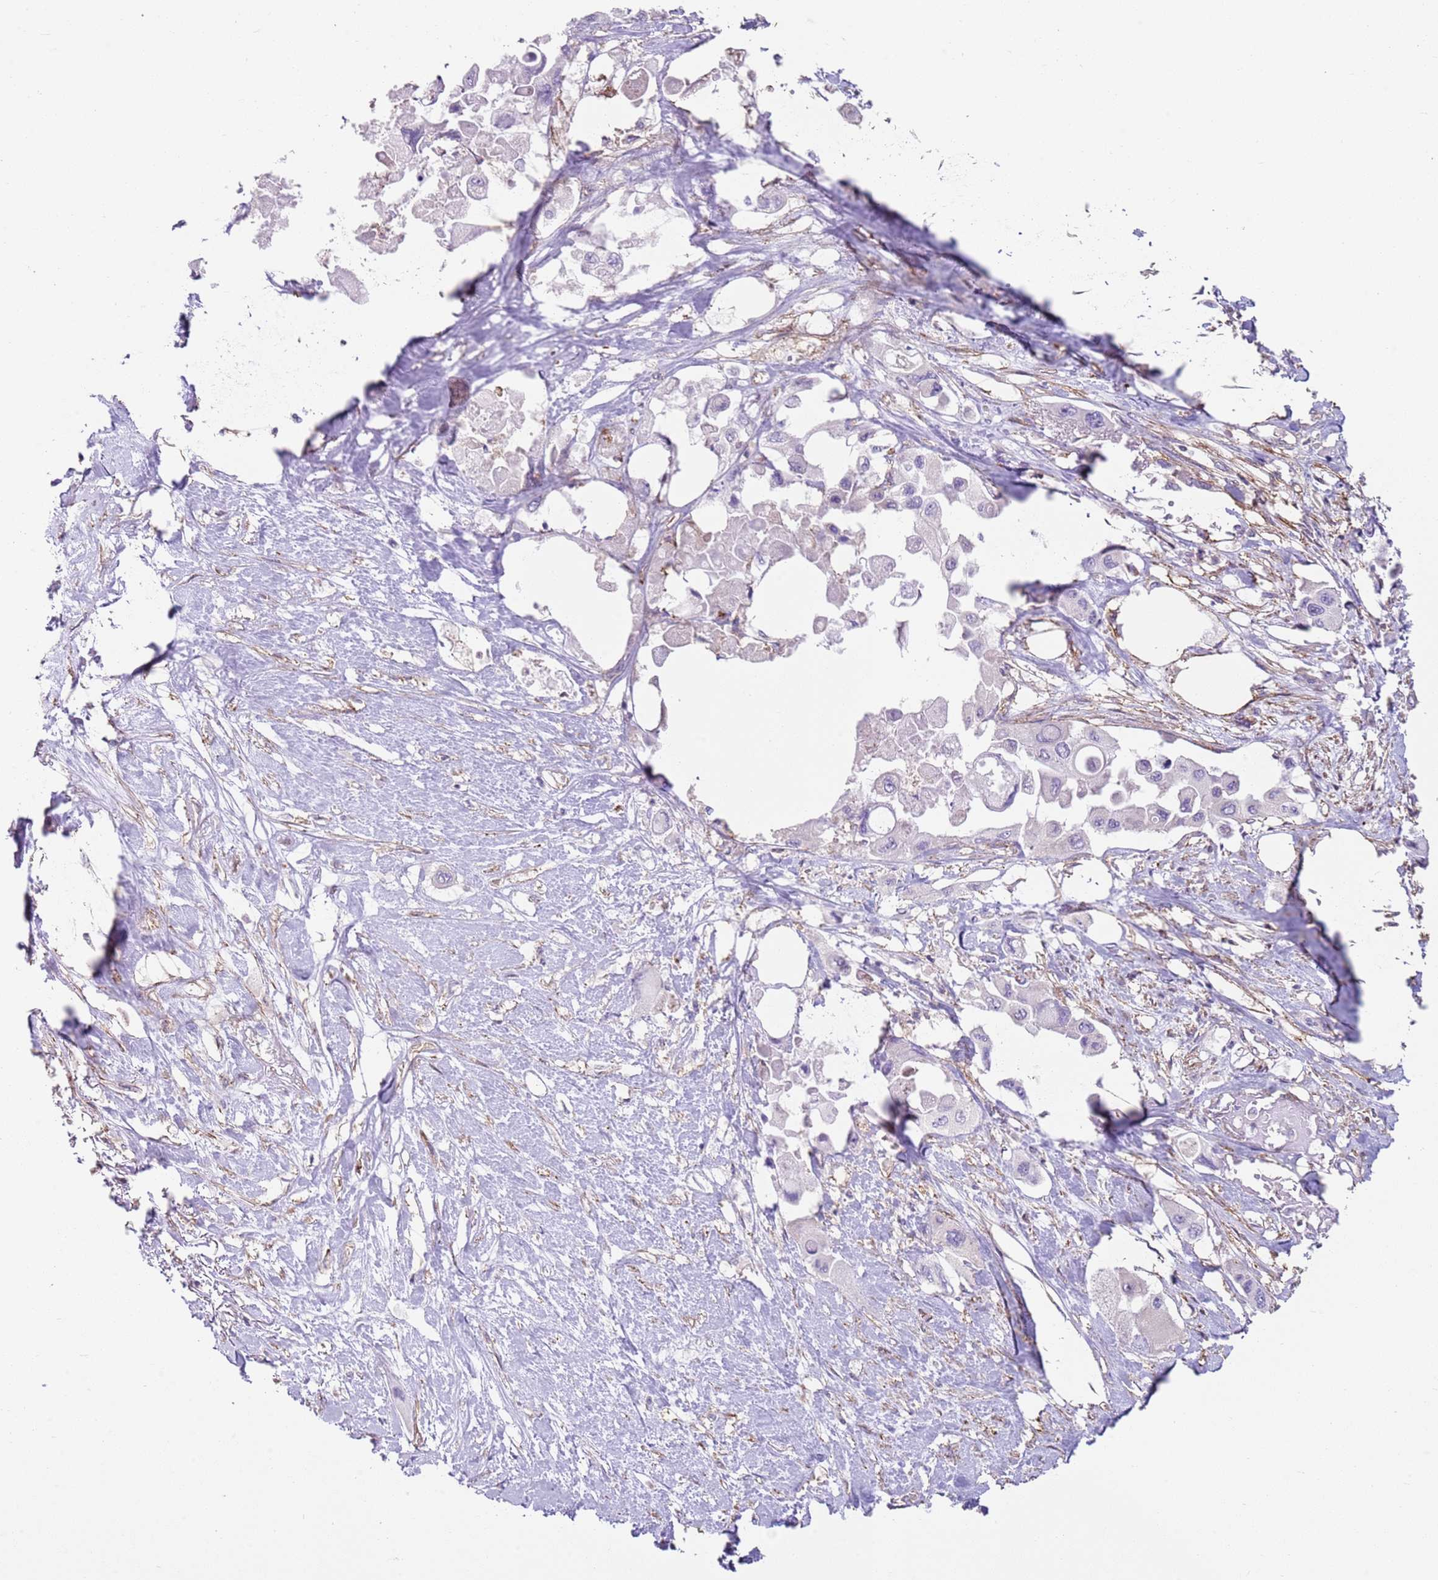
{"staining": {"intensity": "negative", "quantity": "none", "location": "none"}, "tissue": "pancreatic cancer", "cell_type": "Tumor cells", "image_type": "cancer", "snomed": [{"axis": "morphology", "description": "Adenocarcinoma, NOS"}, {"axis": "topography", "description": "Pancreas"}], "caption": "The immunohistochemistry (IHC) histopathology image has no significant expression in tumor cells of pancreatic cancer (adenocarcinoma) tissue. The staining is performed using DAB brown chromogen with nuclei counter-stained in using hematoxylin.", "gene": "GNAI3", "patient": {"sex": "male", "age": 92}}